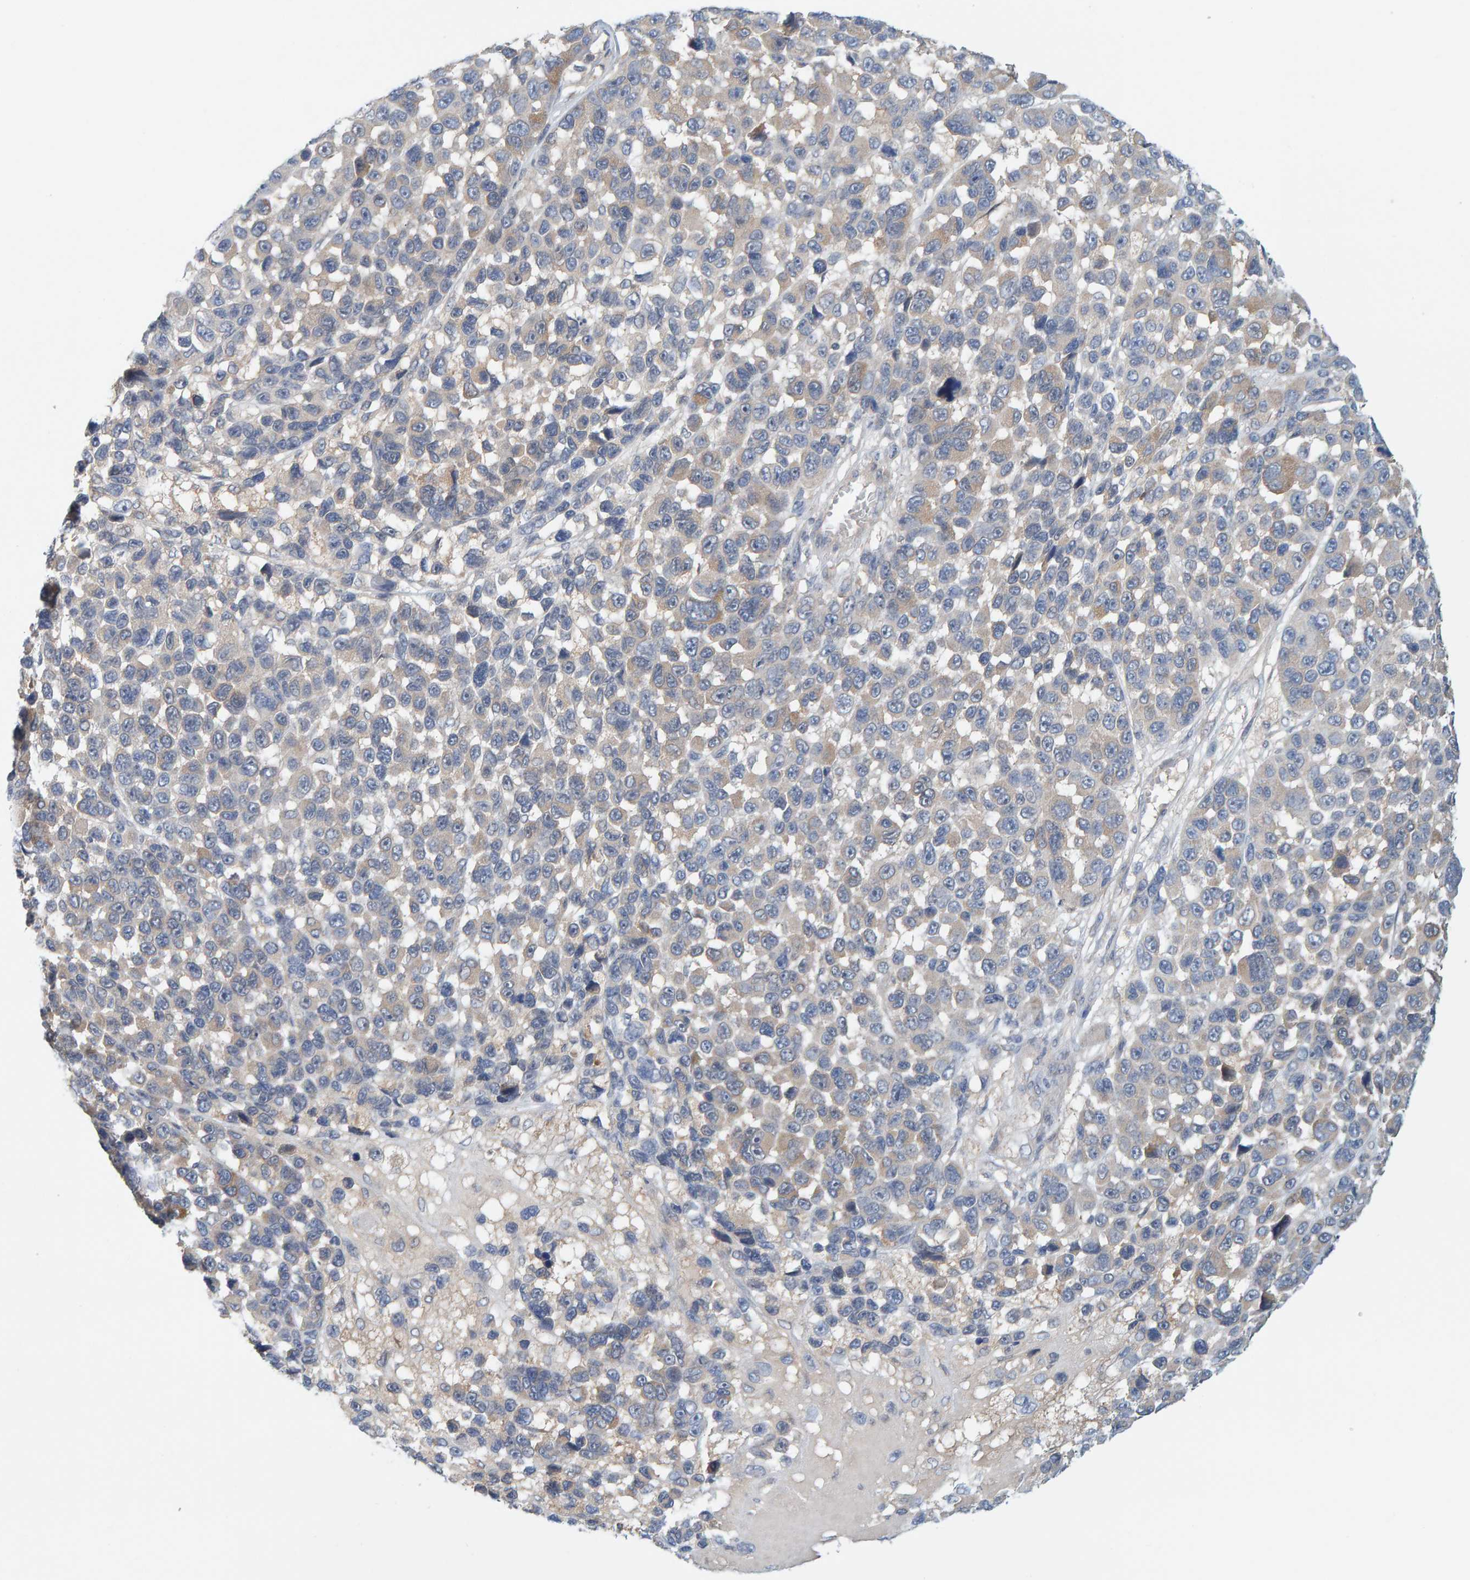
{"staining": {"intensity": "weak", "quantity": "25%-75%", "location": "cytoplasmic/membranous"}, "tissue": "melanoma", "cell_type": "Tumor cells", "image_type": "cancer", "snomed": [{"axis": "morphology", "description": "Malignant melanoma, NOS"}, {"axis": "topography", "description": "Skin"}], "caption": "Malignant melanoma stained with DAB immunohistochemistry (IHC) displays low levels of weak cytoplasmic/membranous staining in approximately 25%-75% of tumor cells.", "gene": "TATDN1", "patient": {"sex": "male", "age": 53}}